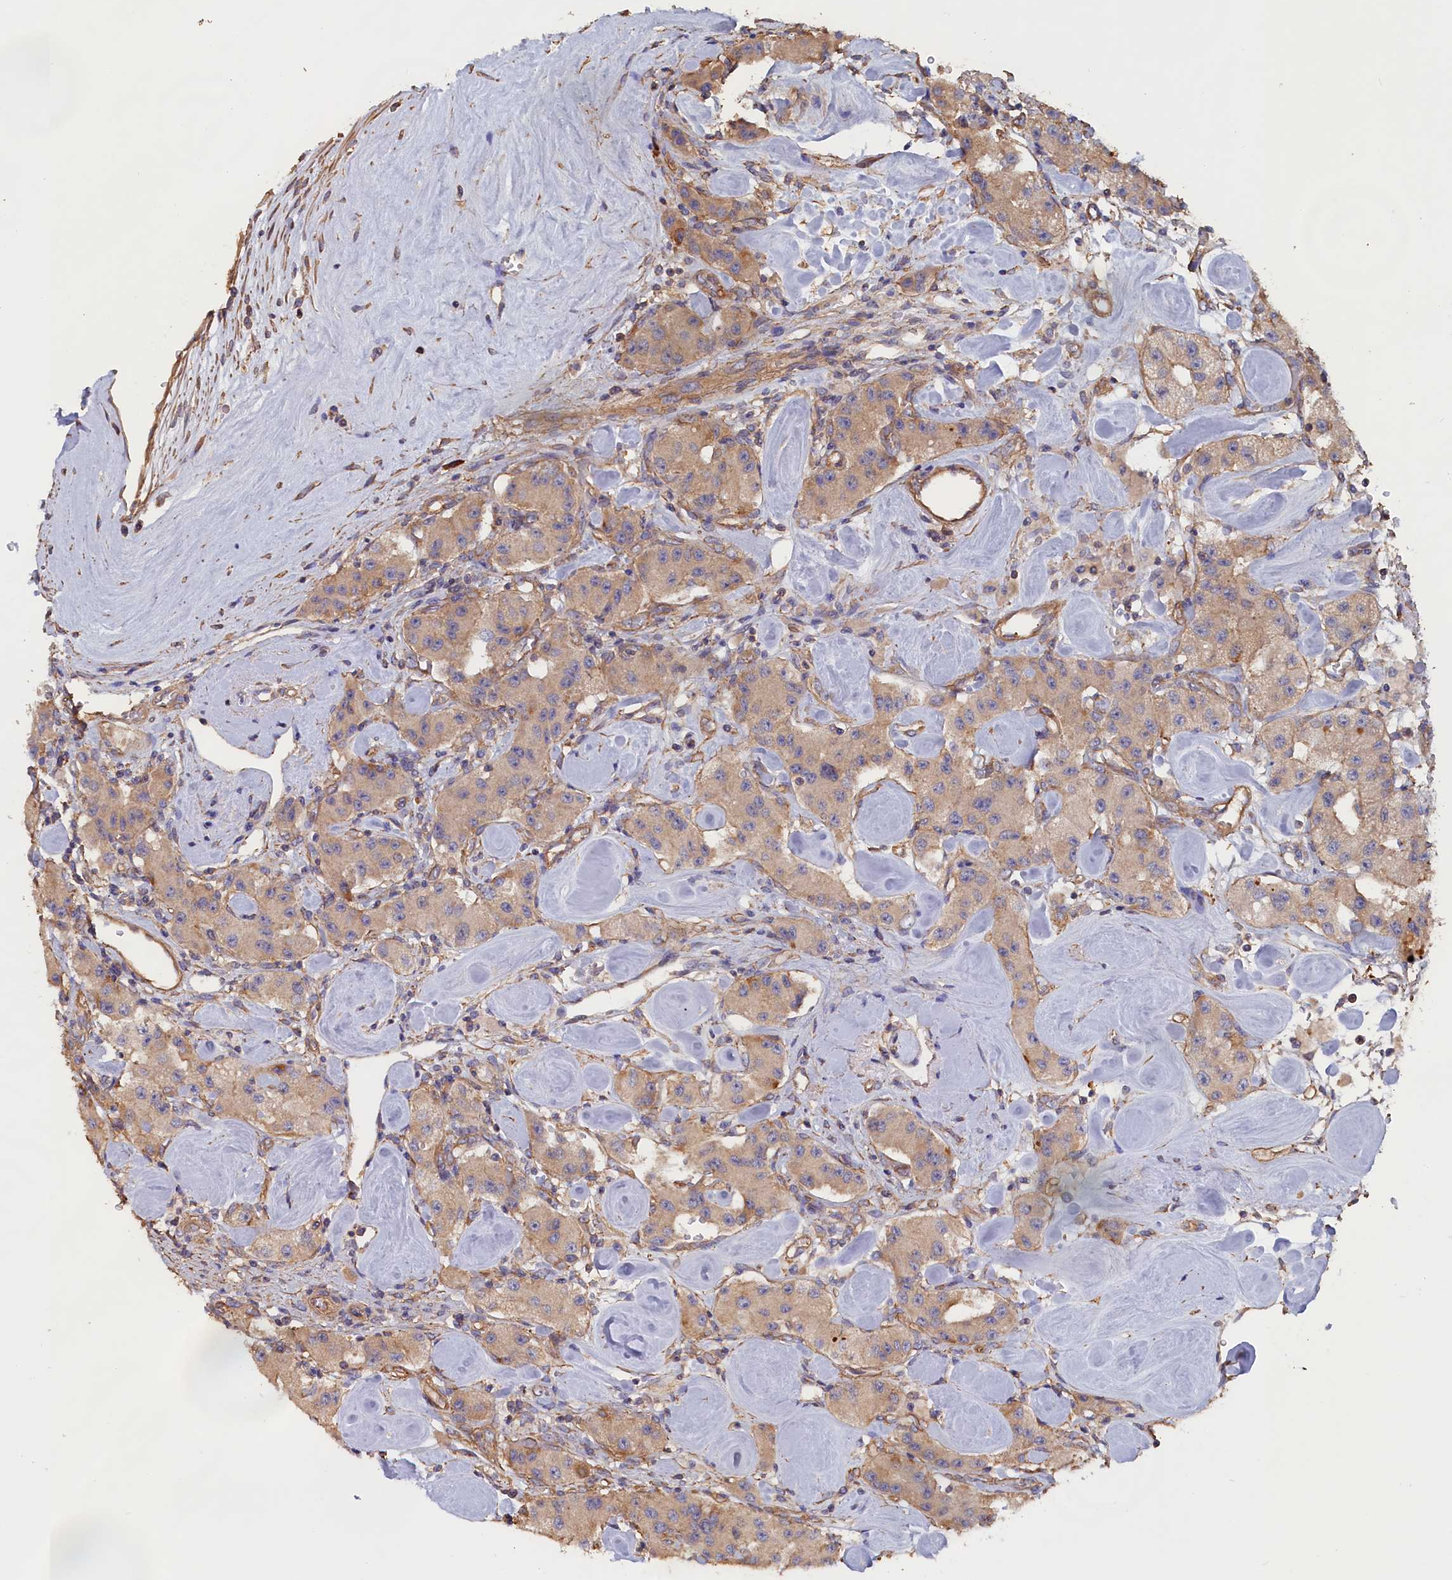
{"staining": {"intensity": "moderate", "quantity": ">75%", "location": "cytoplasmic/membranous"}, "tissue": "carcinoid", "cell_type": "Tumor cells", "image_type": "cancer", "snomed": [{"axis": "morphology", "description": "Carcinoid, malignant, NOS"}, {"axis": "topography", "description": "Pancreas"}], "caption": "This is an image of immunohistochemistry (IHC) staining of carcinoid, which shows moderate staining in the cytoplasmic/membranous of tumor cells.", "gene": "ANKRD2", "patient": {"sex": "male", "age": 41}}